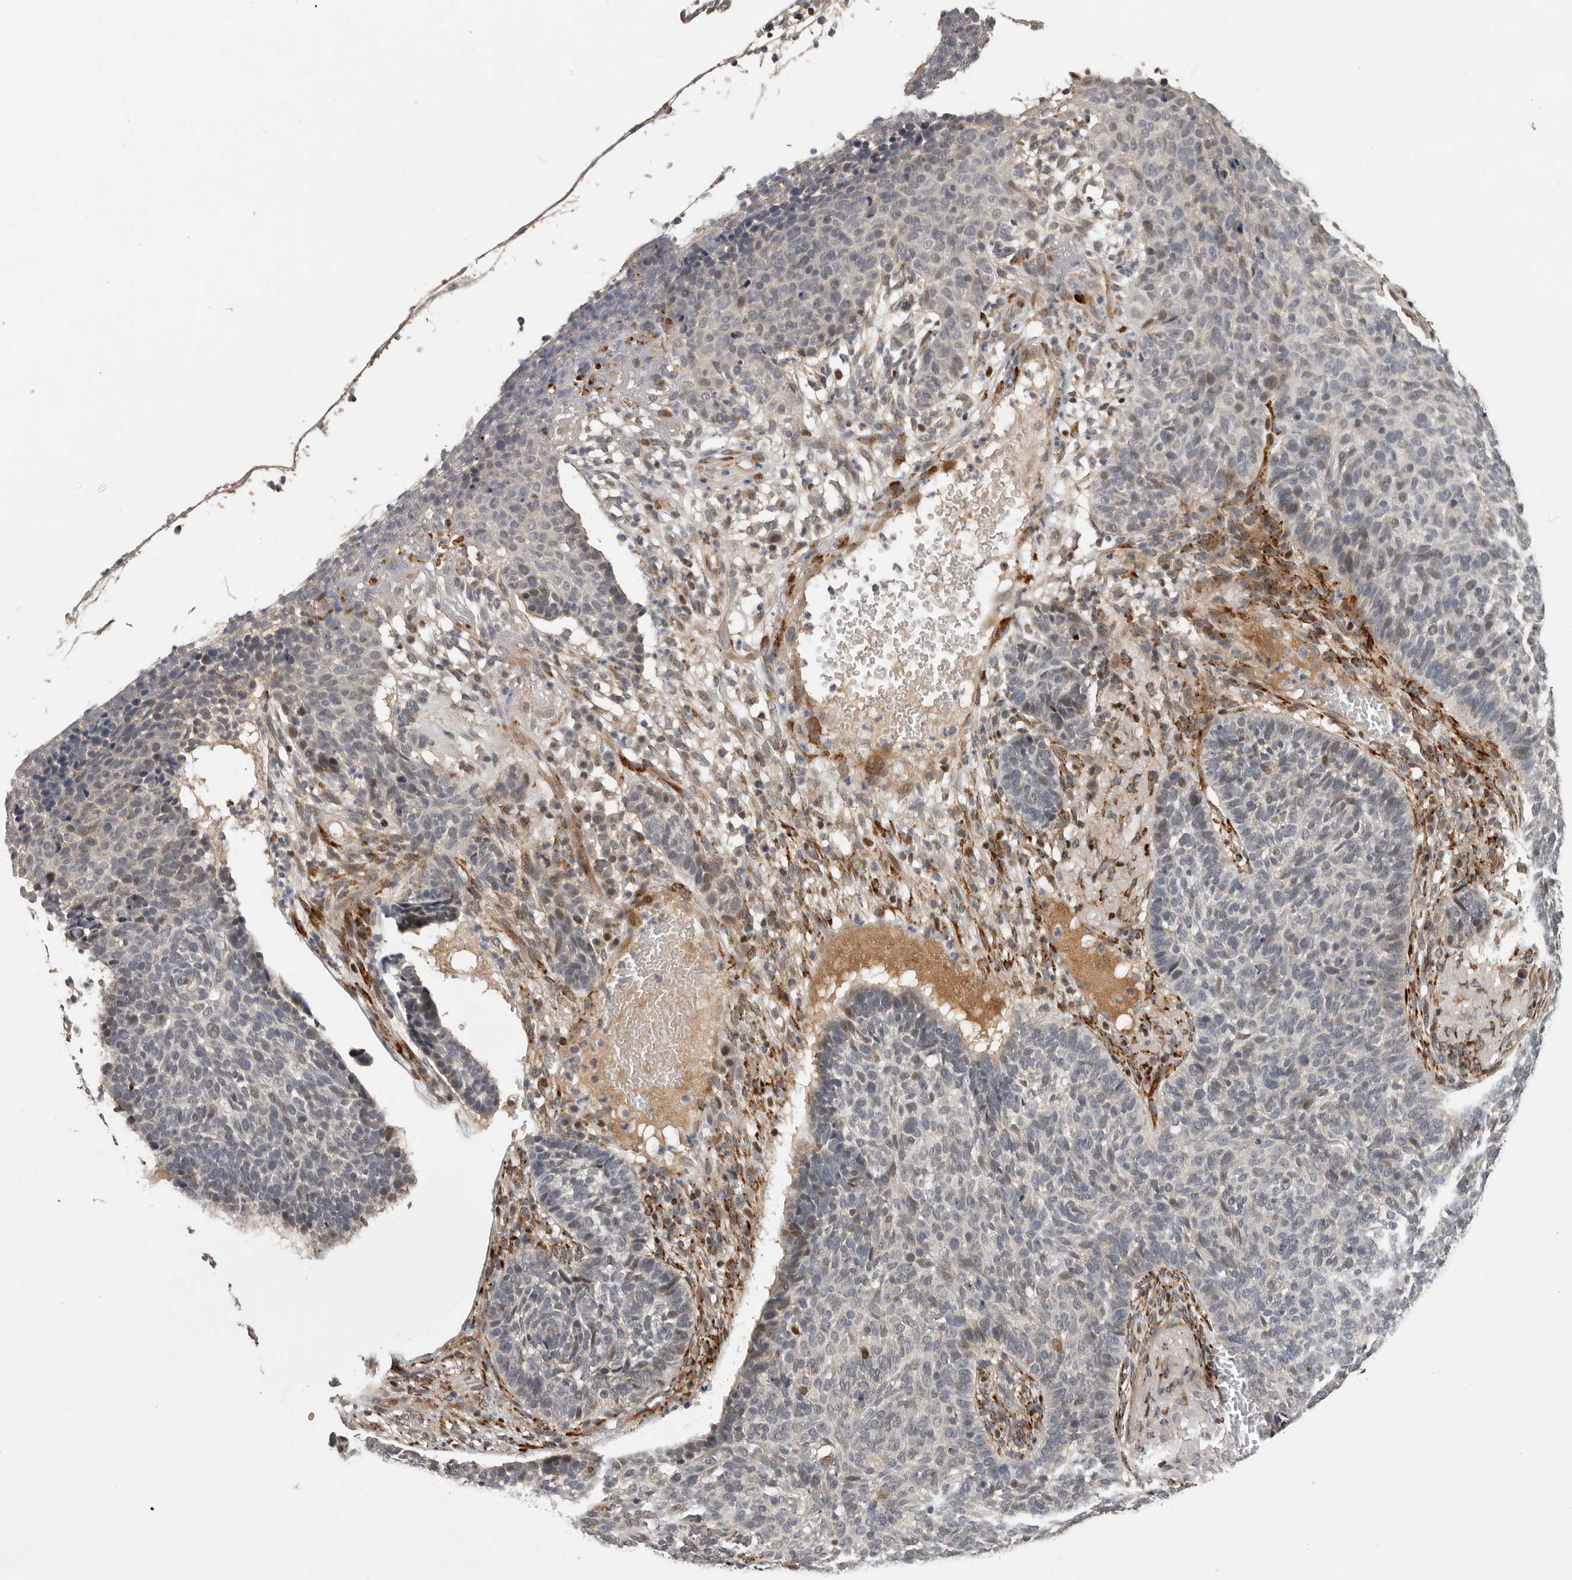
{"staining": {"intensity": "weak", "quantity": "25%-75%", "location": "nuclear"}, "tissue": "skin cancer", "cell_type": "Tumor cells", "image_type": "cancer", "snomed": [{"axis": "morphology", "description": "Basal cell carcinoma"}, {"axis": "topography", "description": "Skin"}], "caption": "A brown stain labels weak nuclear expression of a protein in skin cancer tumor cells.", "gene": "HENMT1", "patient": {"sex": "male", "age": 85}}